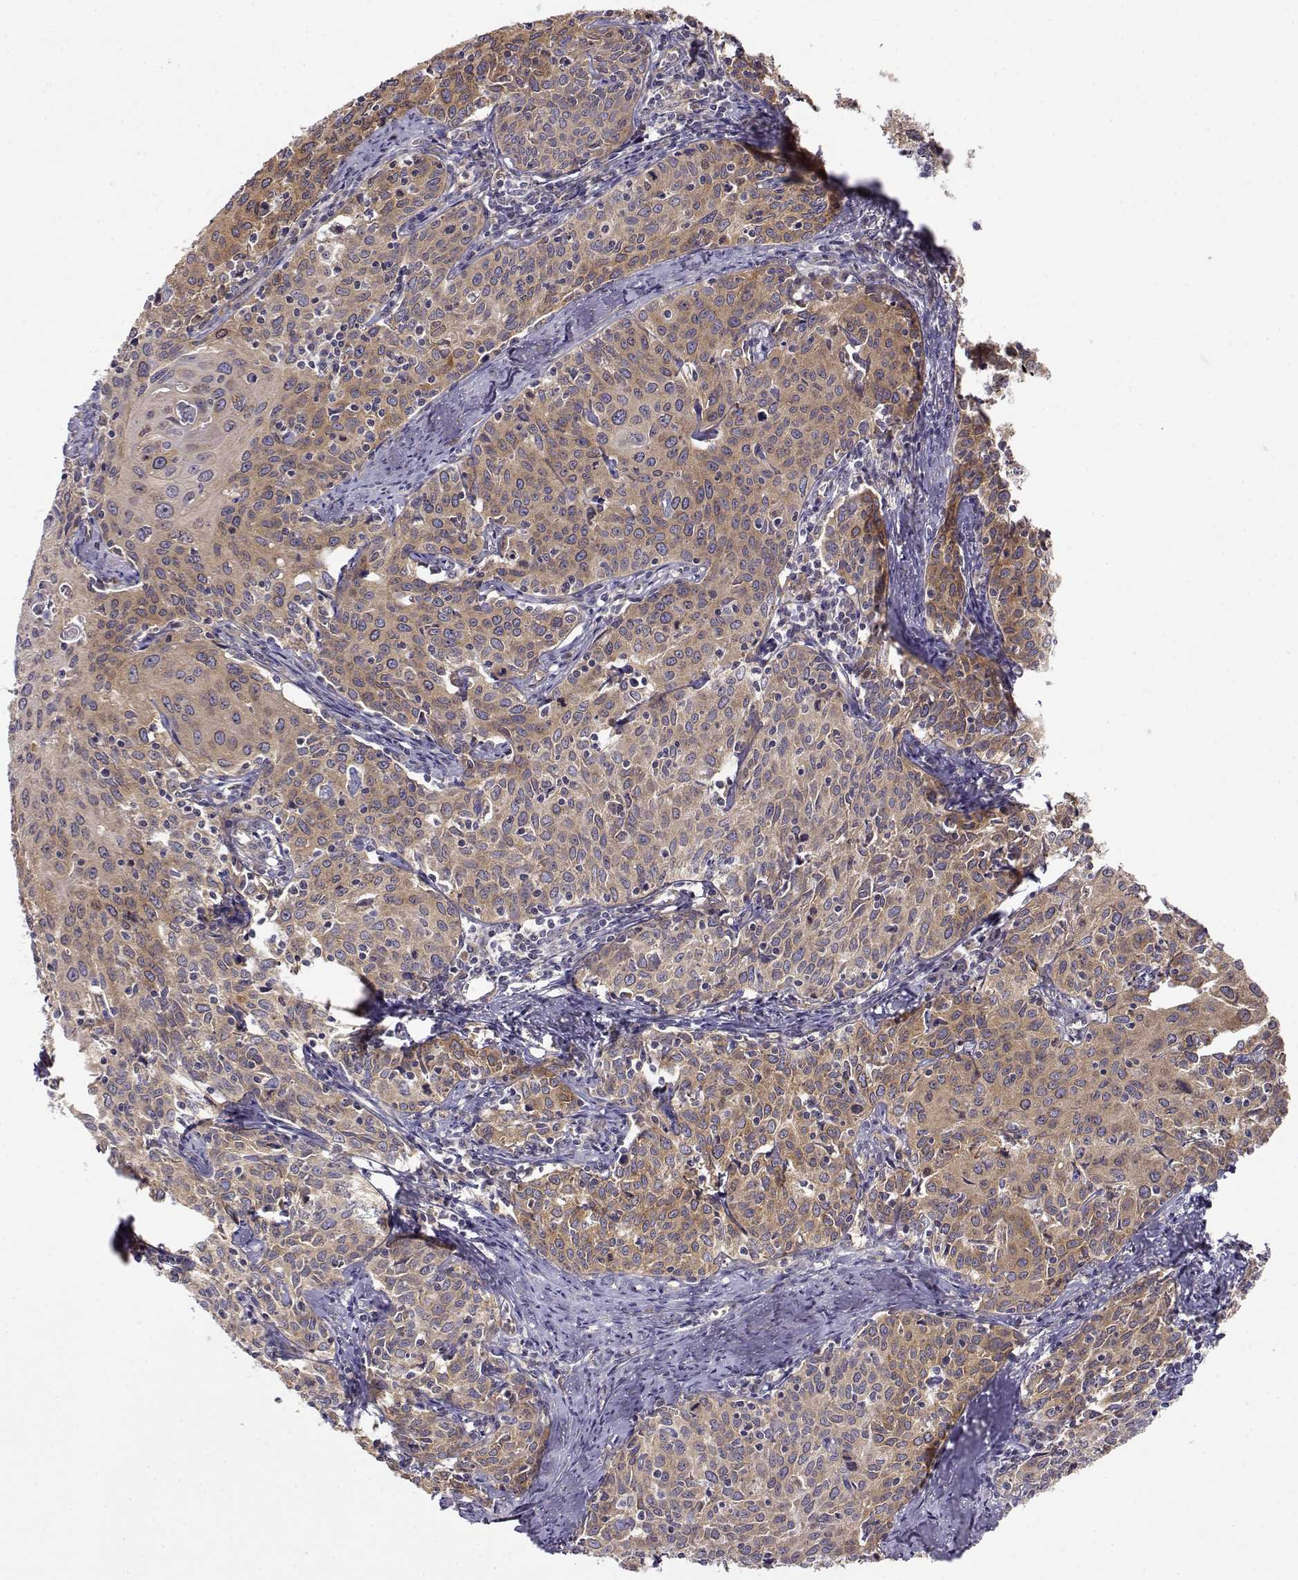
{"staining": {"intensity": "moderate", "quantity": ">75%", "location": "cytoplasmic/membranous"}, "tissue": "cervical cancer", "cell_type": "Tumor cells", "image_type": "cancer", "snomed": [{"axis": "morphology", "description": "Squamous cell carcinoma, NOS"}, {"axis": "topography", "description": "Cervix"}], "caption": "Immunohistochemistry (IHC) image of human cervical cancer (squamous cell carcinoma) stained for a protein (brown), which exhibits medium levels of moderate cytoplasmic/membranous expression in about >75% of tumor cells.", "gene": "PAIP1", "patient": {"sex": "female", "age": 62}}